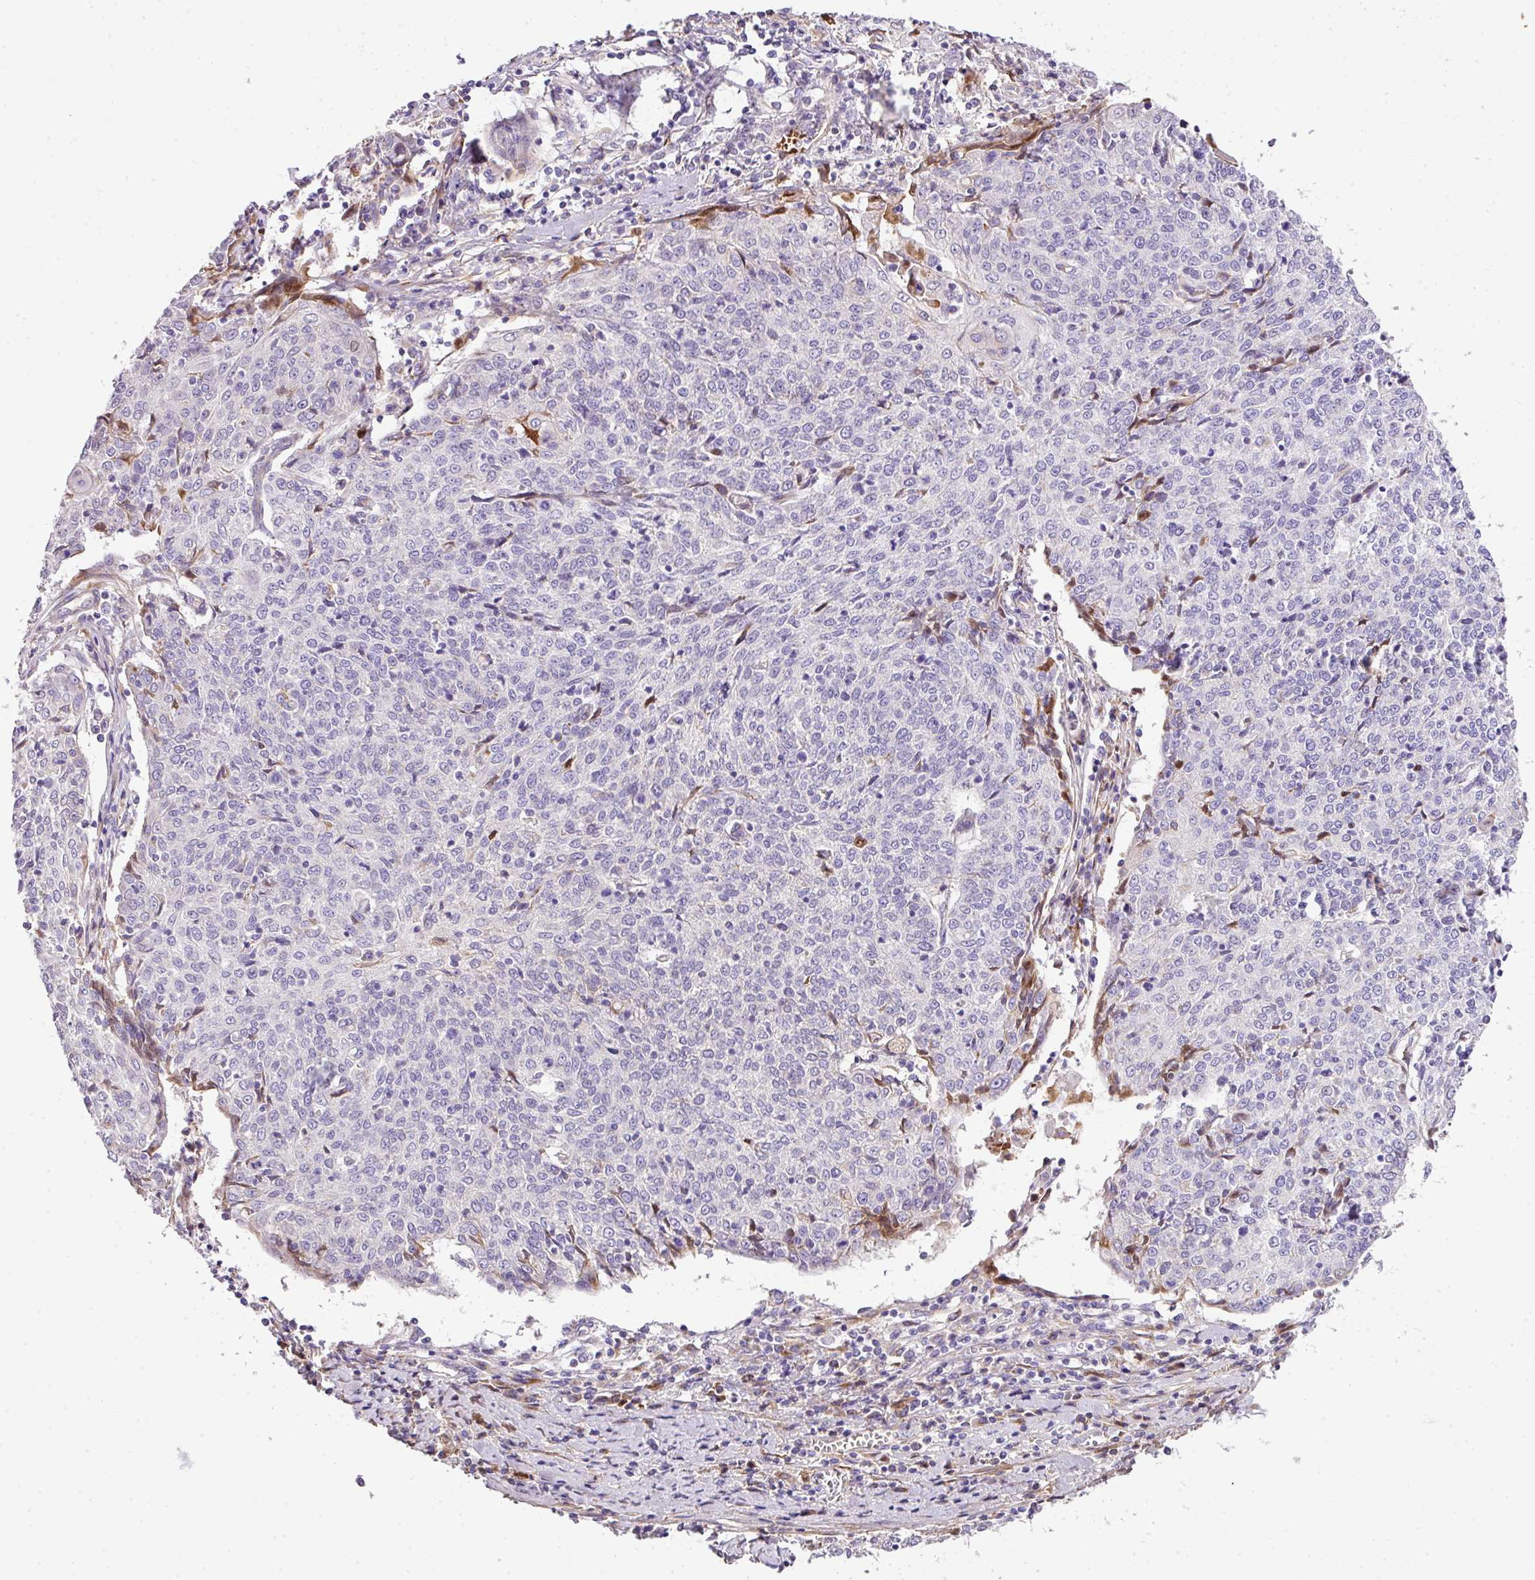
{"staining": {"intensity": "negative", "quantity": "none", "location": "none"}, "tissue": "cervical cancer", "cell_type": "Tumor cells", "image_type": "cancer", "snomed": [{"axis": "morphology", "description": "Squamous cell carcinoma, NOS"}, {"axis": "topography", "description": "Cervix"}], "caption": "Histopathology image shows no protein positivity in tumor cells of cervical cancer (squamous cell carcinoma) tissue.", "gene": "CTXN2", "patient": {"sex": "female", "age": 48}}